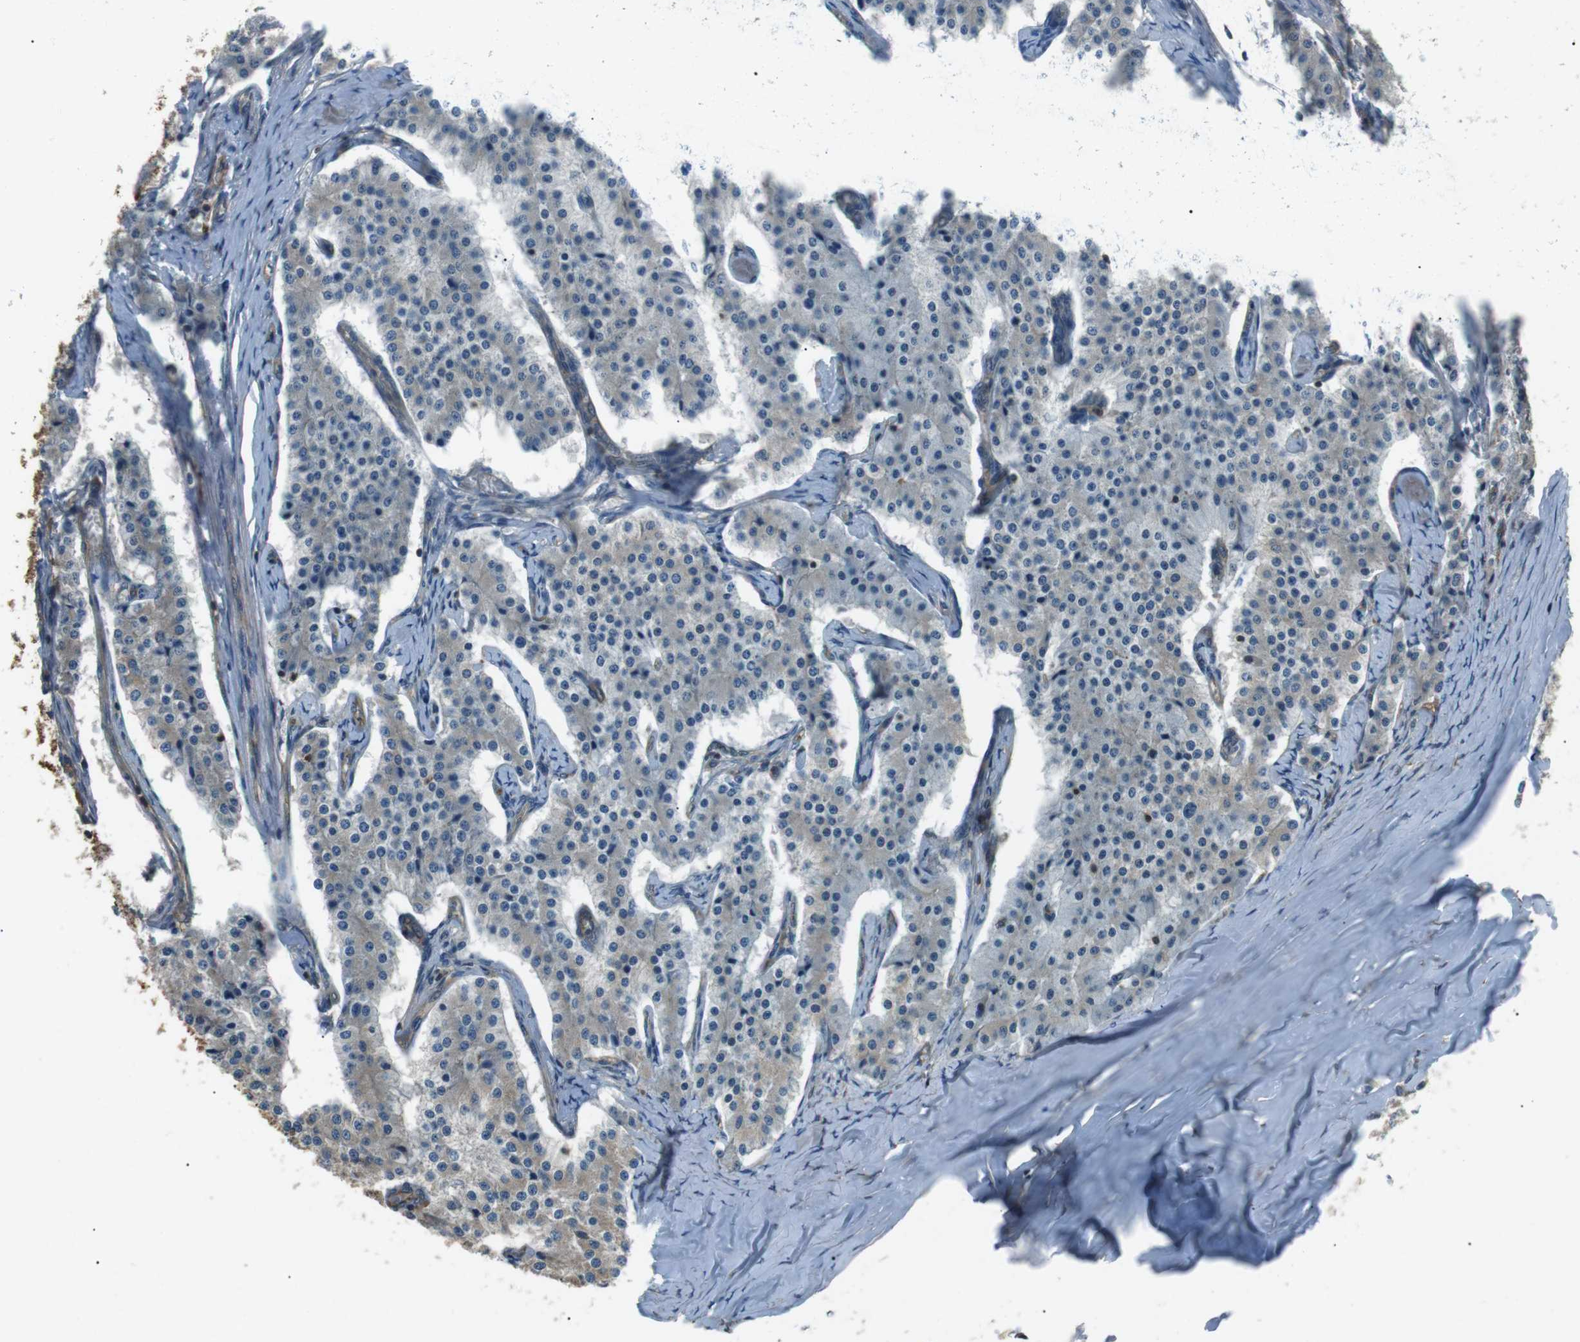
{"staining": {"intensity": "negative", "quantity": "none", "location": "none"}, "tissue": "carcinoid", "cell_type": "Tumor cells", "image_type": "cancer", "snomed": [{"axis": "morphology", "description": "Carcinoid, malignant, NOS"}, {"axis": "topography", "description": "Colon"}], "caption": "Protein analysis of carcinoid (malignant) demonstrates no significant expression in tumor cells.", "gene": "GPR161", "patient": {"sex": "female", "age": 52}}